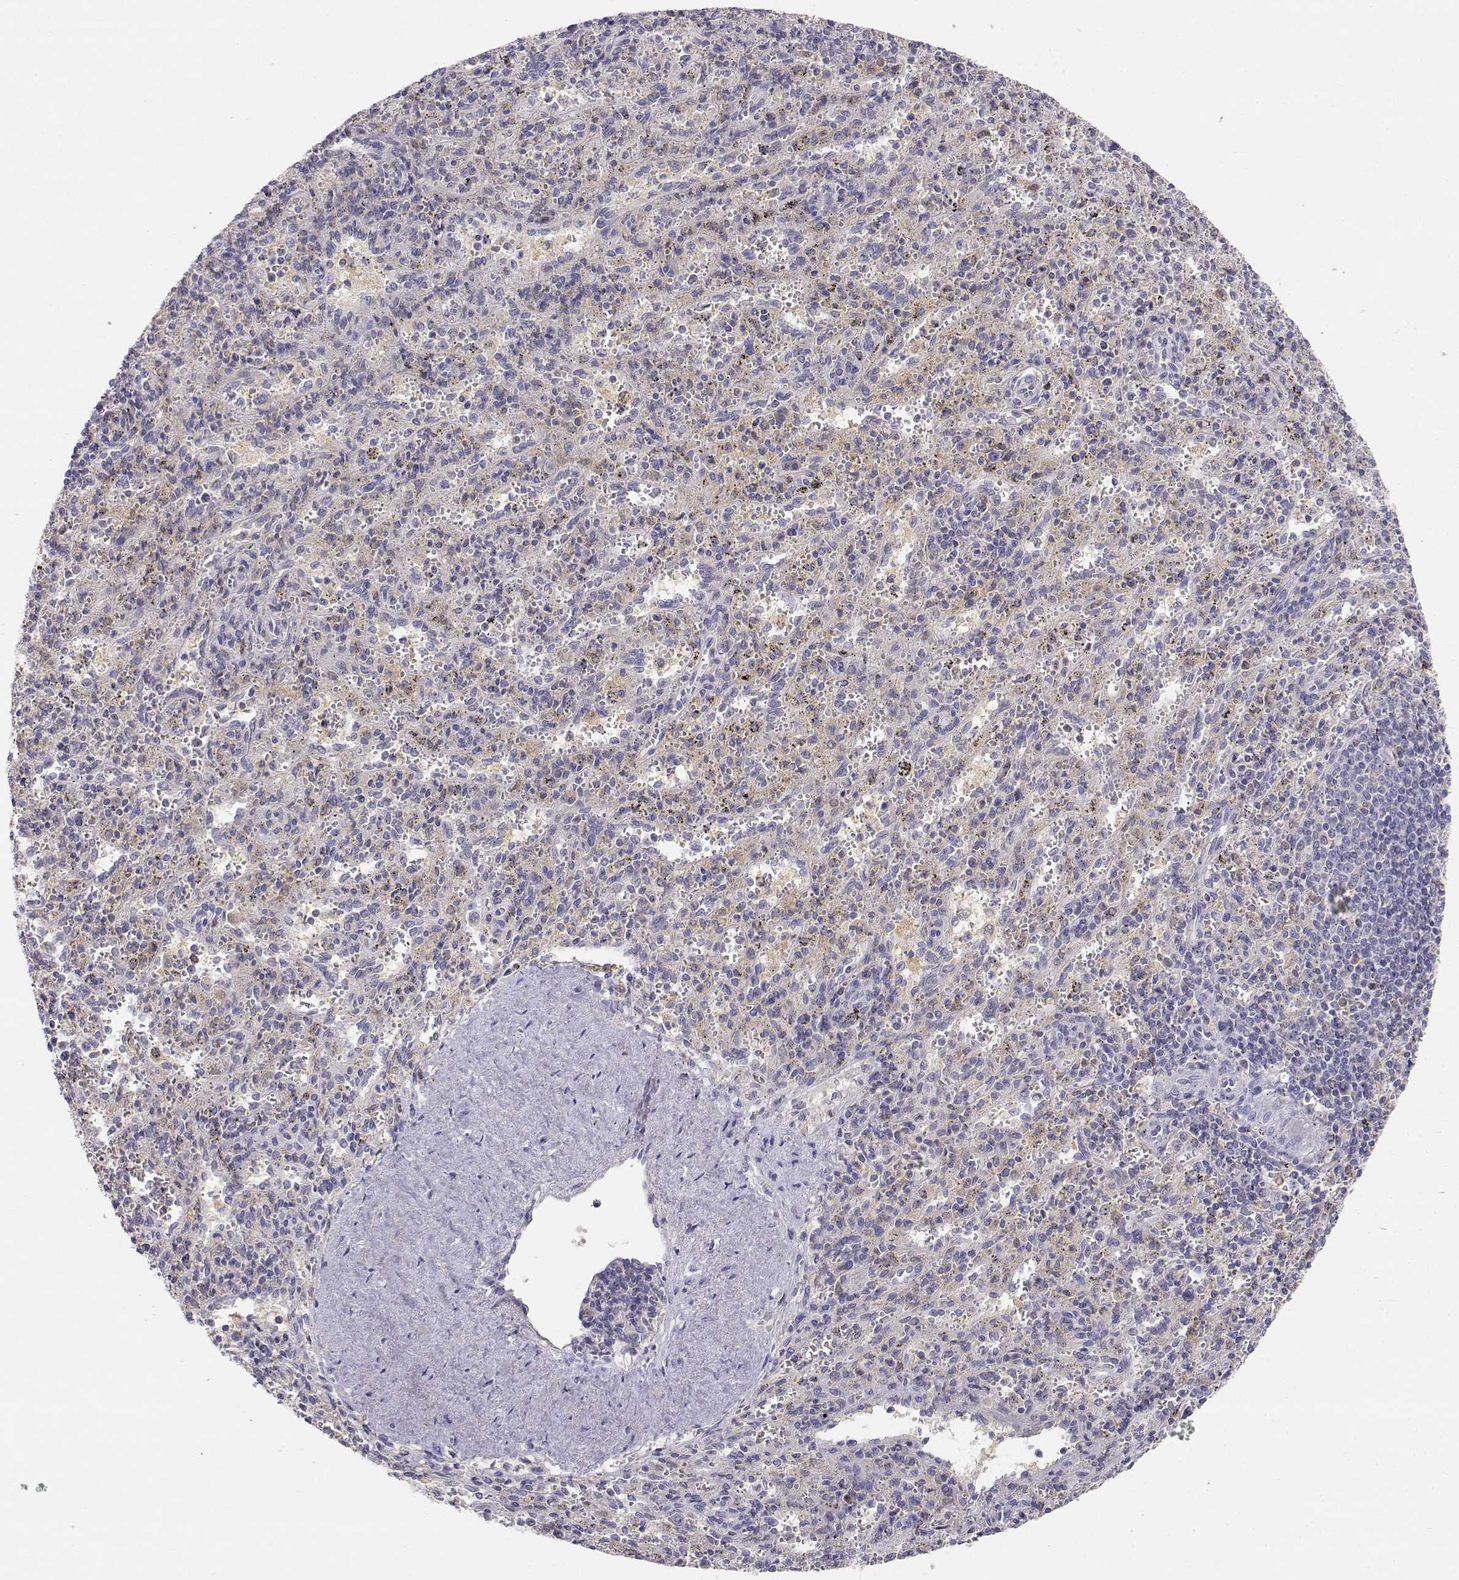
{"staining": {"intensity": "weak", "quantity": "<25%", "location": "cytoplasmic/membranous"}, "tissue": "spleen", "cell_type": "Cells in red pulp", "image_type": "normal", "snomed": [{"axis": "morphology", "description": "Normal tissue, NOS"}, {"axis": "topography", "description": "Spleen"}], "caption": "An immunohistochemistry (IHC) photomicrograph of unremarkable spleen is shown. There is no staining in cells in red pulp of spleen.", "gene": "ADA", "patient": {"sex": "male", "age": 57}}